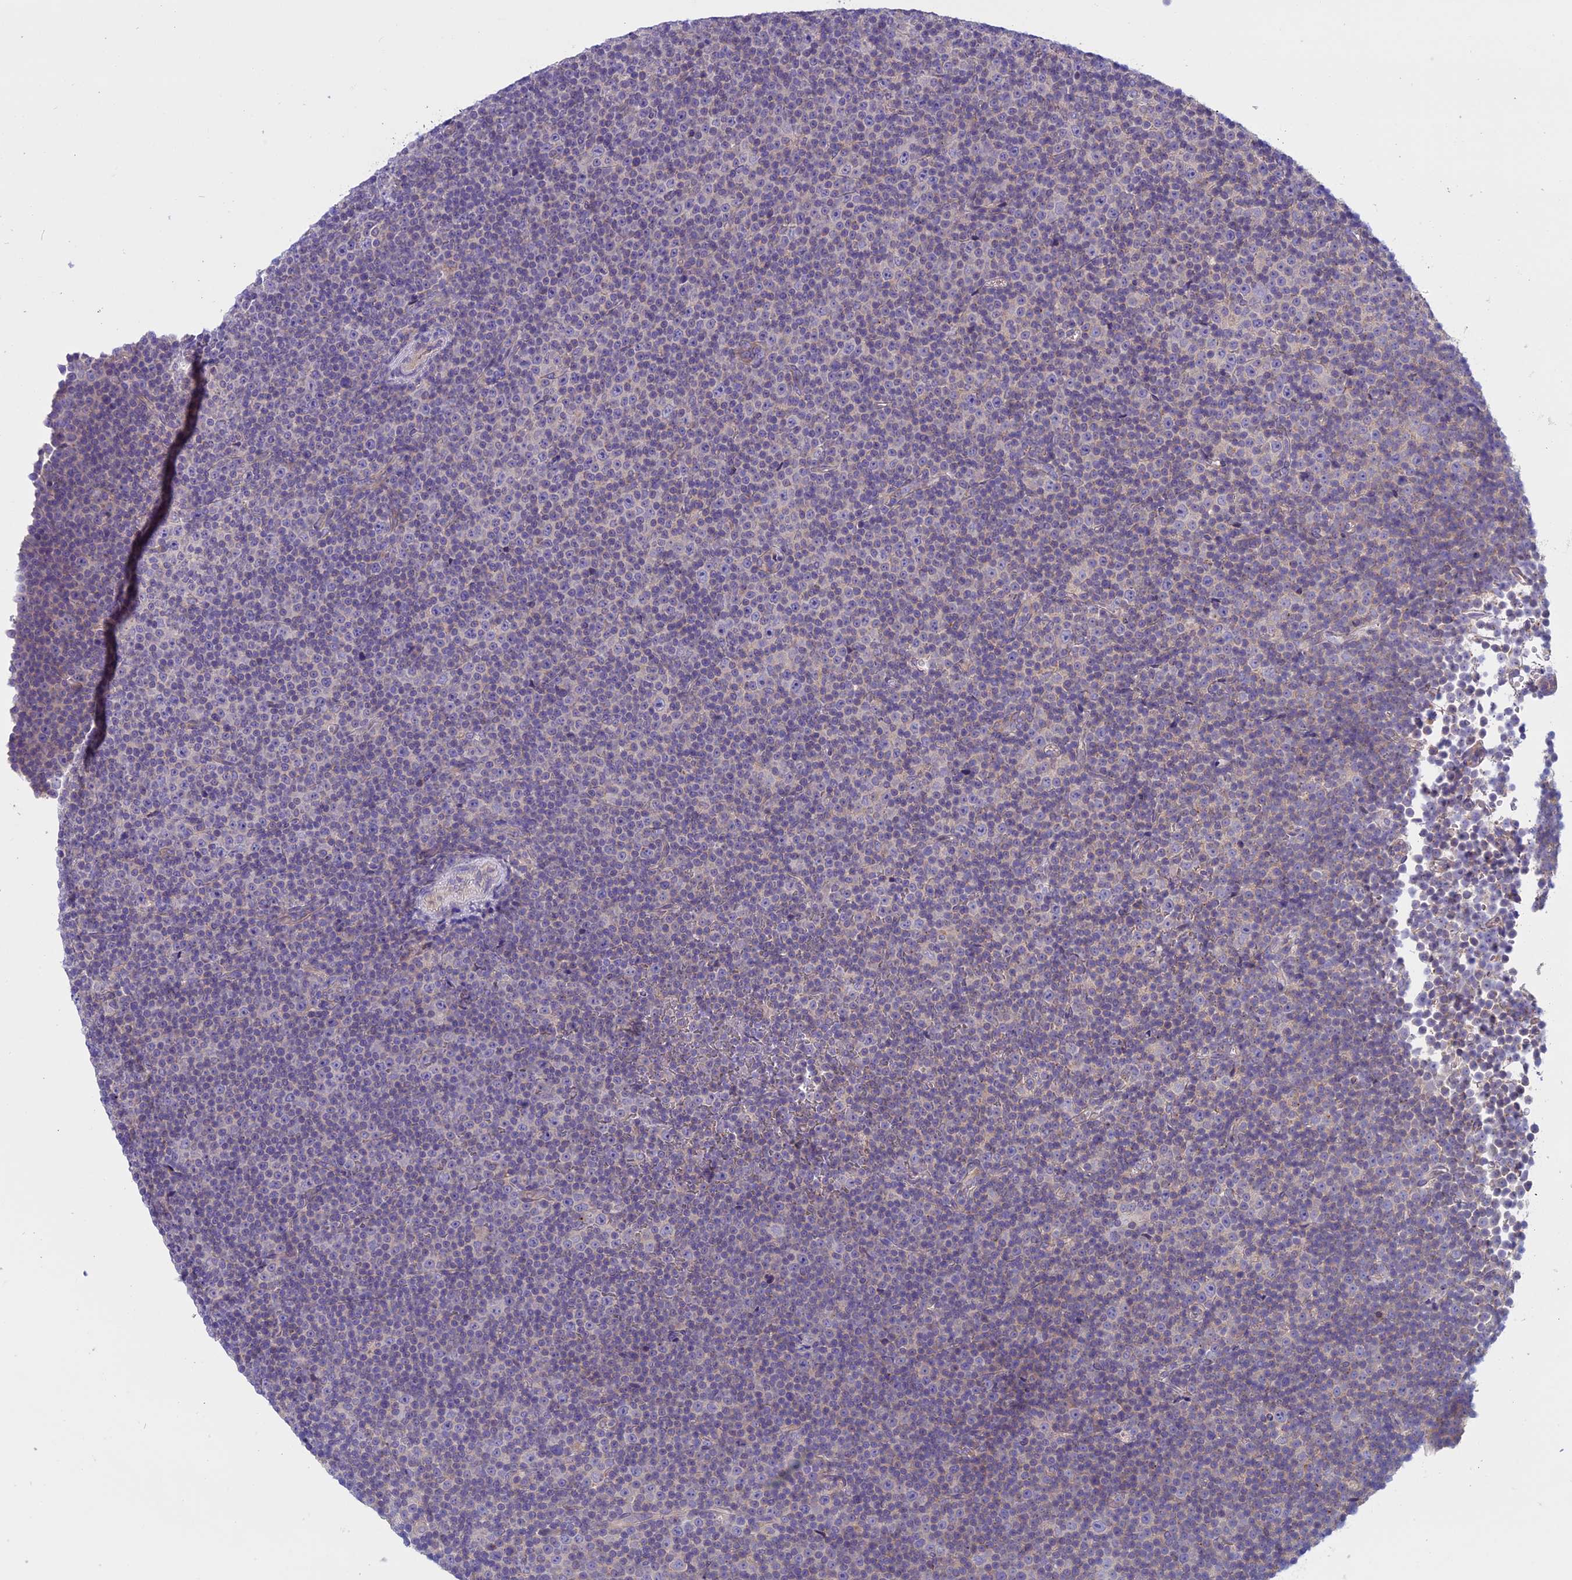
{"staining": {"intensity": "negative", "quantity": "none", "location": "none"}, "tissue": "lymphoma", "cell_type": "Tumor cells", "image_type": "cancer", "snomed": [{"axis": "morphology", "description": "Malignant lymphoma, non-Hodgkin's type, Low grade"}, {"axis": "topography", "description": "Lymph node"}], "caption": "Lymphoma was stained to show a protein in brown. There is no significant positivity in tumor cells.", "gene": "DCTN5", "patient": {"sex": "female", "age": 67}}